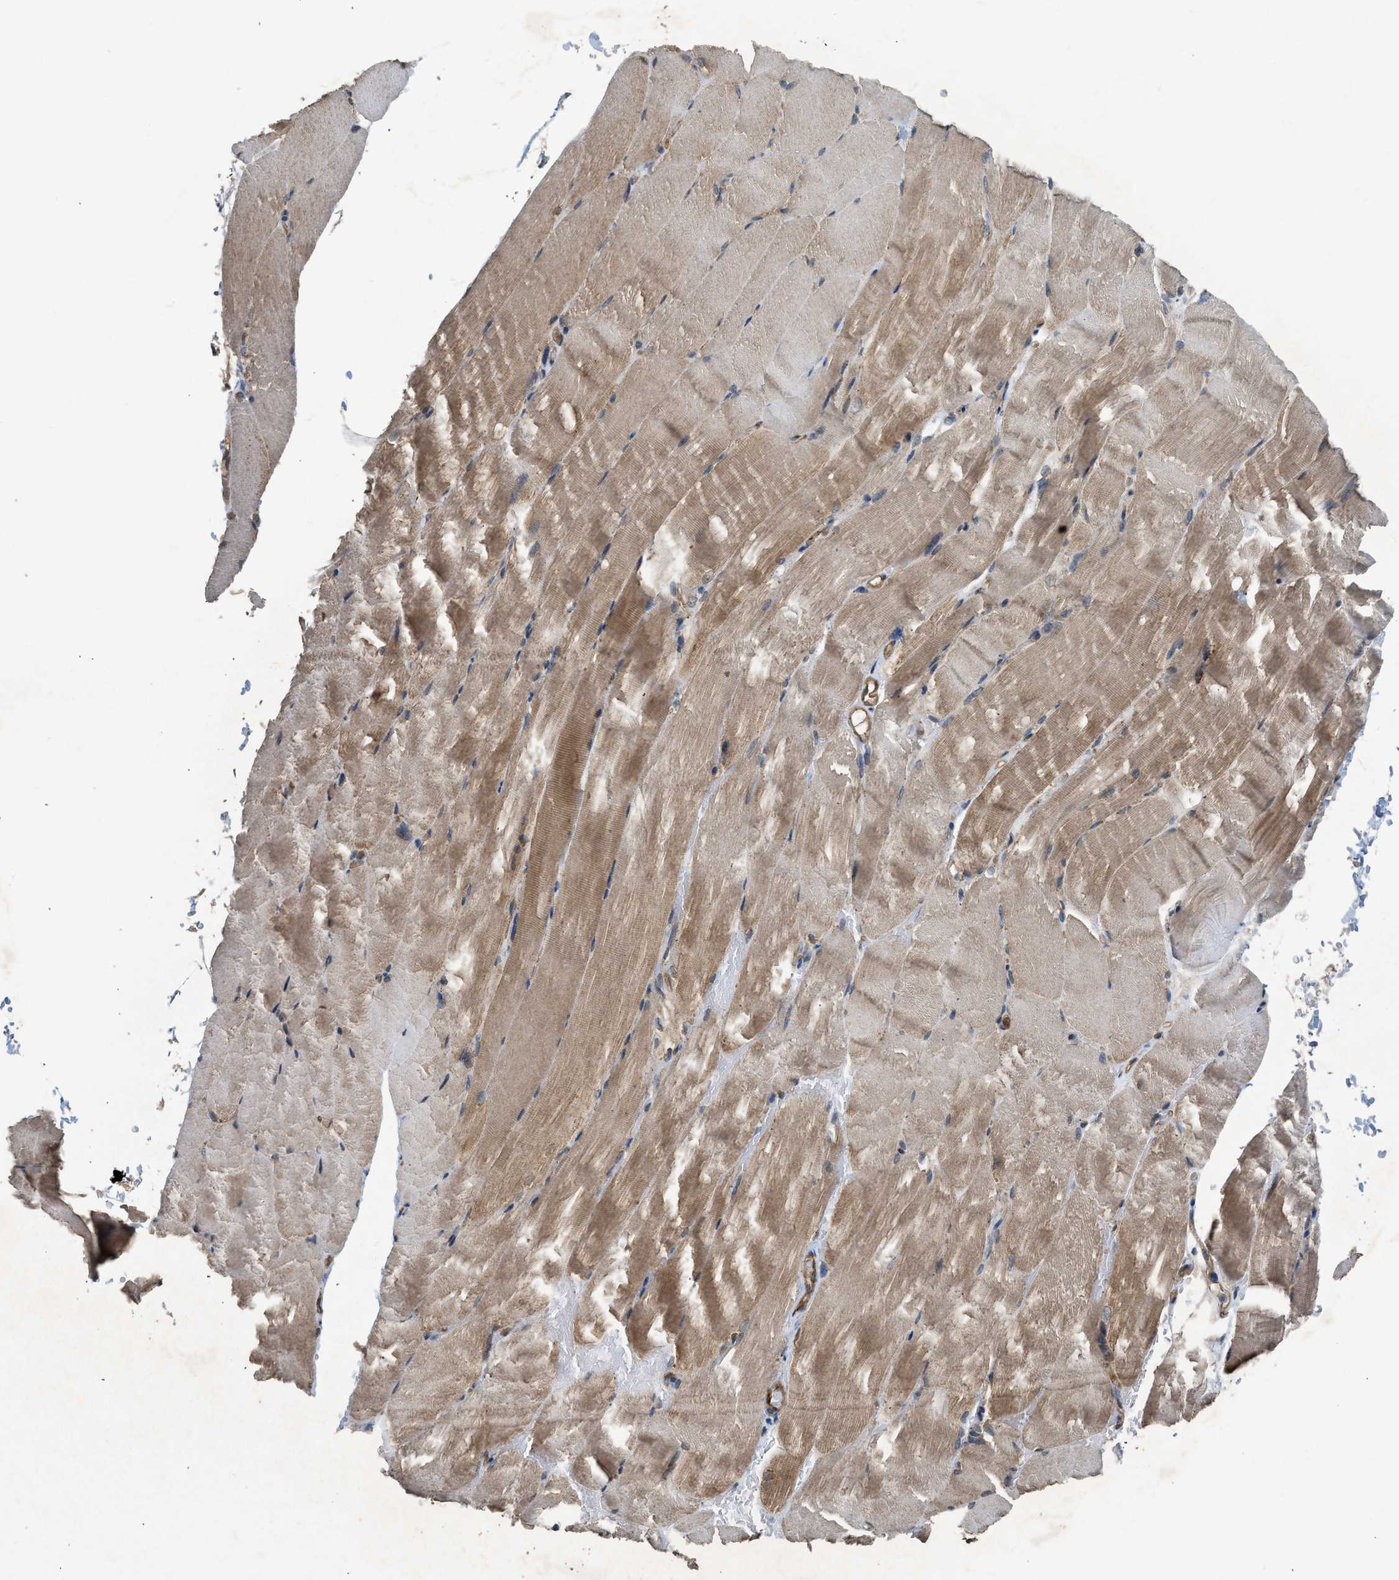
{"staining": {"intensity": "moderate", "quantity": "25%-75%", "location": "cytoplasmic/membranous"}, "tissue": "skeletal muscle", "cell_type": "Myocytes", "image_type": "normal", "snomed": [{"axis": "morphology", "description": "Normal tissue, NOS"}, {"axis": "topography", "description": "Skeletal muscle"}, {"axis": "topography", "description": "Parathyroid gland"}], "caption": "A histopathology image showing moderate cytoplasmic/membranous expression in about 25%-75% of myocytes in normal skeletal muscle, as visualized by brown immunohistochemical staining.", "gene": "HIP1R", "patient": {"sex": "female", "age": 37}}